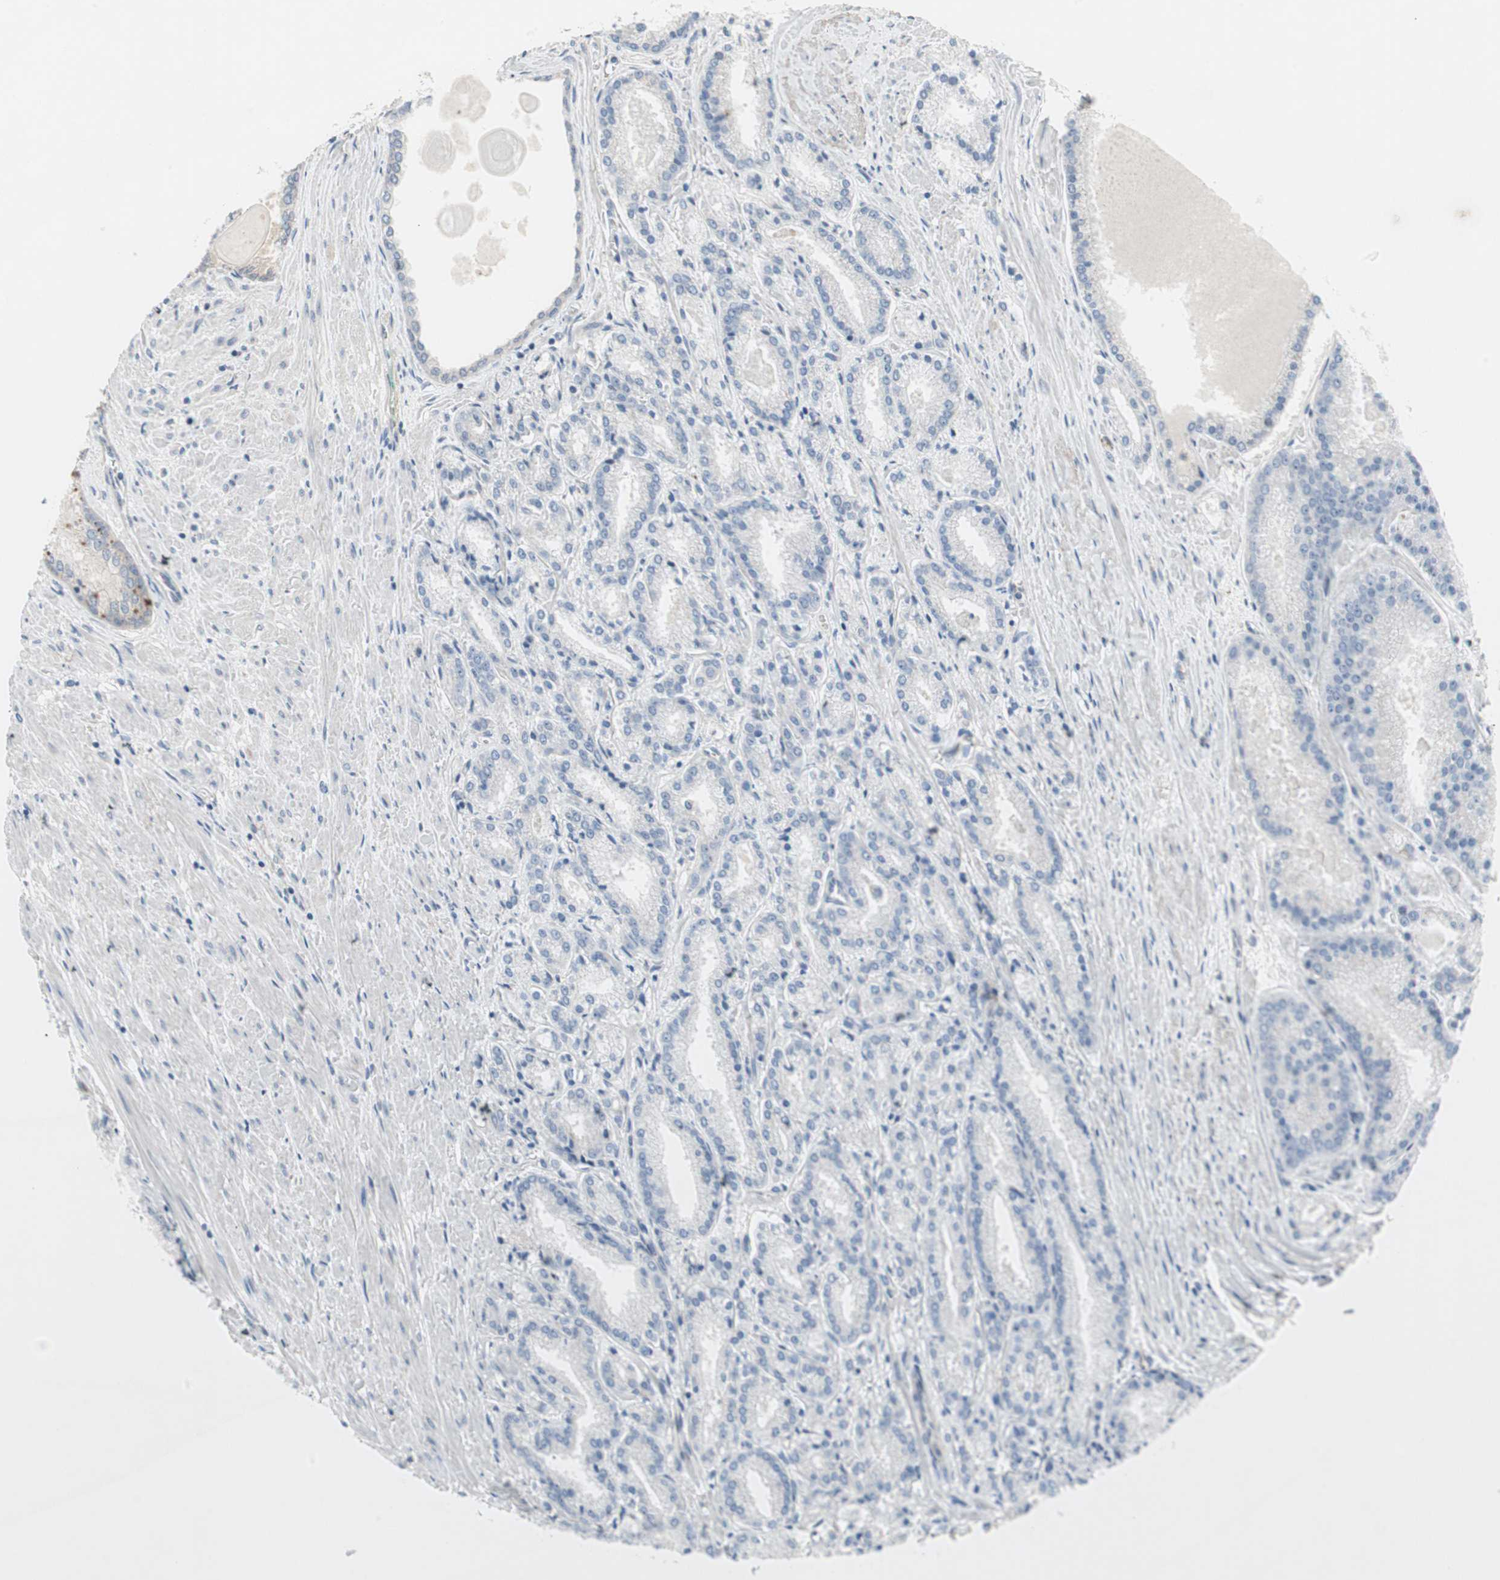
{"staining": {"intensity": "negative", "quantity": "none", "location": "none"}, "tissue": "prostate cancer", "cell_type": "Tumor cells", "image_type": "cancer", "snomed": [{"axis": "morphology", "description": "Adenocarcinoma, Low grade"}, {"axis": "topography", "description": "Prostate"}], "caption": "Tumor cells are negative for protein expression in human prostate cancer.", "gene": "CAND2", "patient": {"sex": "male", "age": 59}}